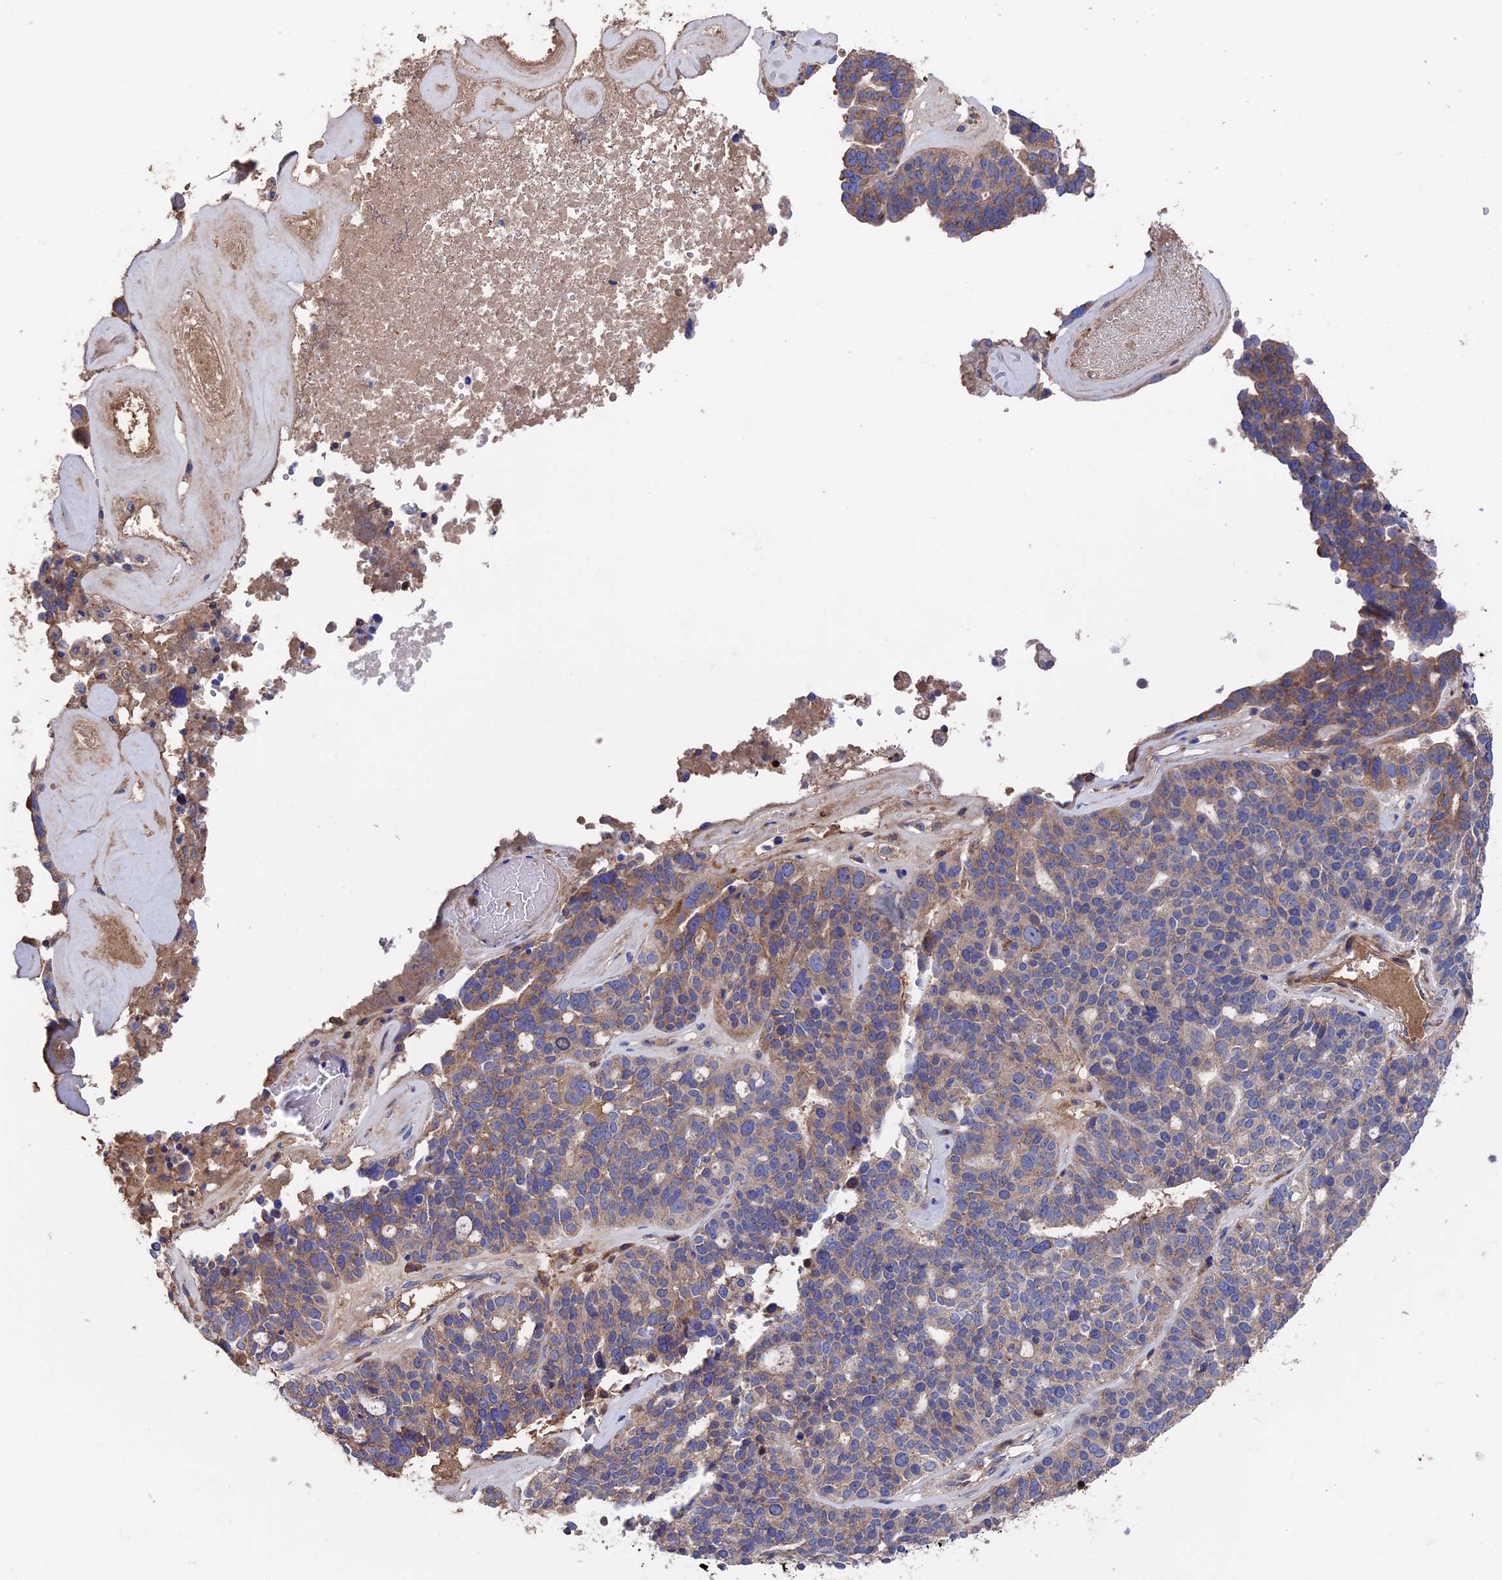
{"staining": {"intensity": "moderate", "quantity": ">75%", "location": "cytoplasmic/membranous"}, "tissue": "ovarian cancer", "cell_type": "Tumor cells", "image_type": "cancer", "snomed": [{"axis": "morphology", "description": "Cystadenocarcinoma, serous, NOS"}, {"axis": "topography", "description": "Ovary"}], "caption": "IHC of serous cystadenocarcinoma (ovarian) shows medium levels of moderate cytoplasmic/membranous expression in about >75% of tumor cells.", "gene": "HPF1", "patient": {"sex": "female", "age": 59}}